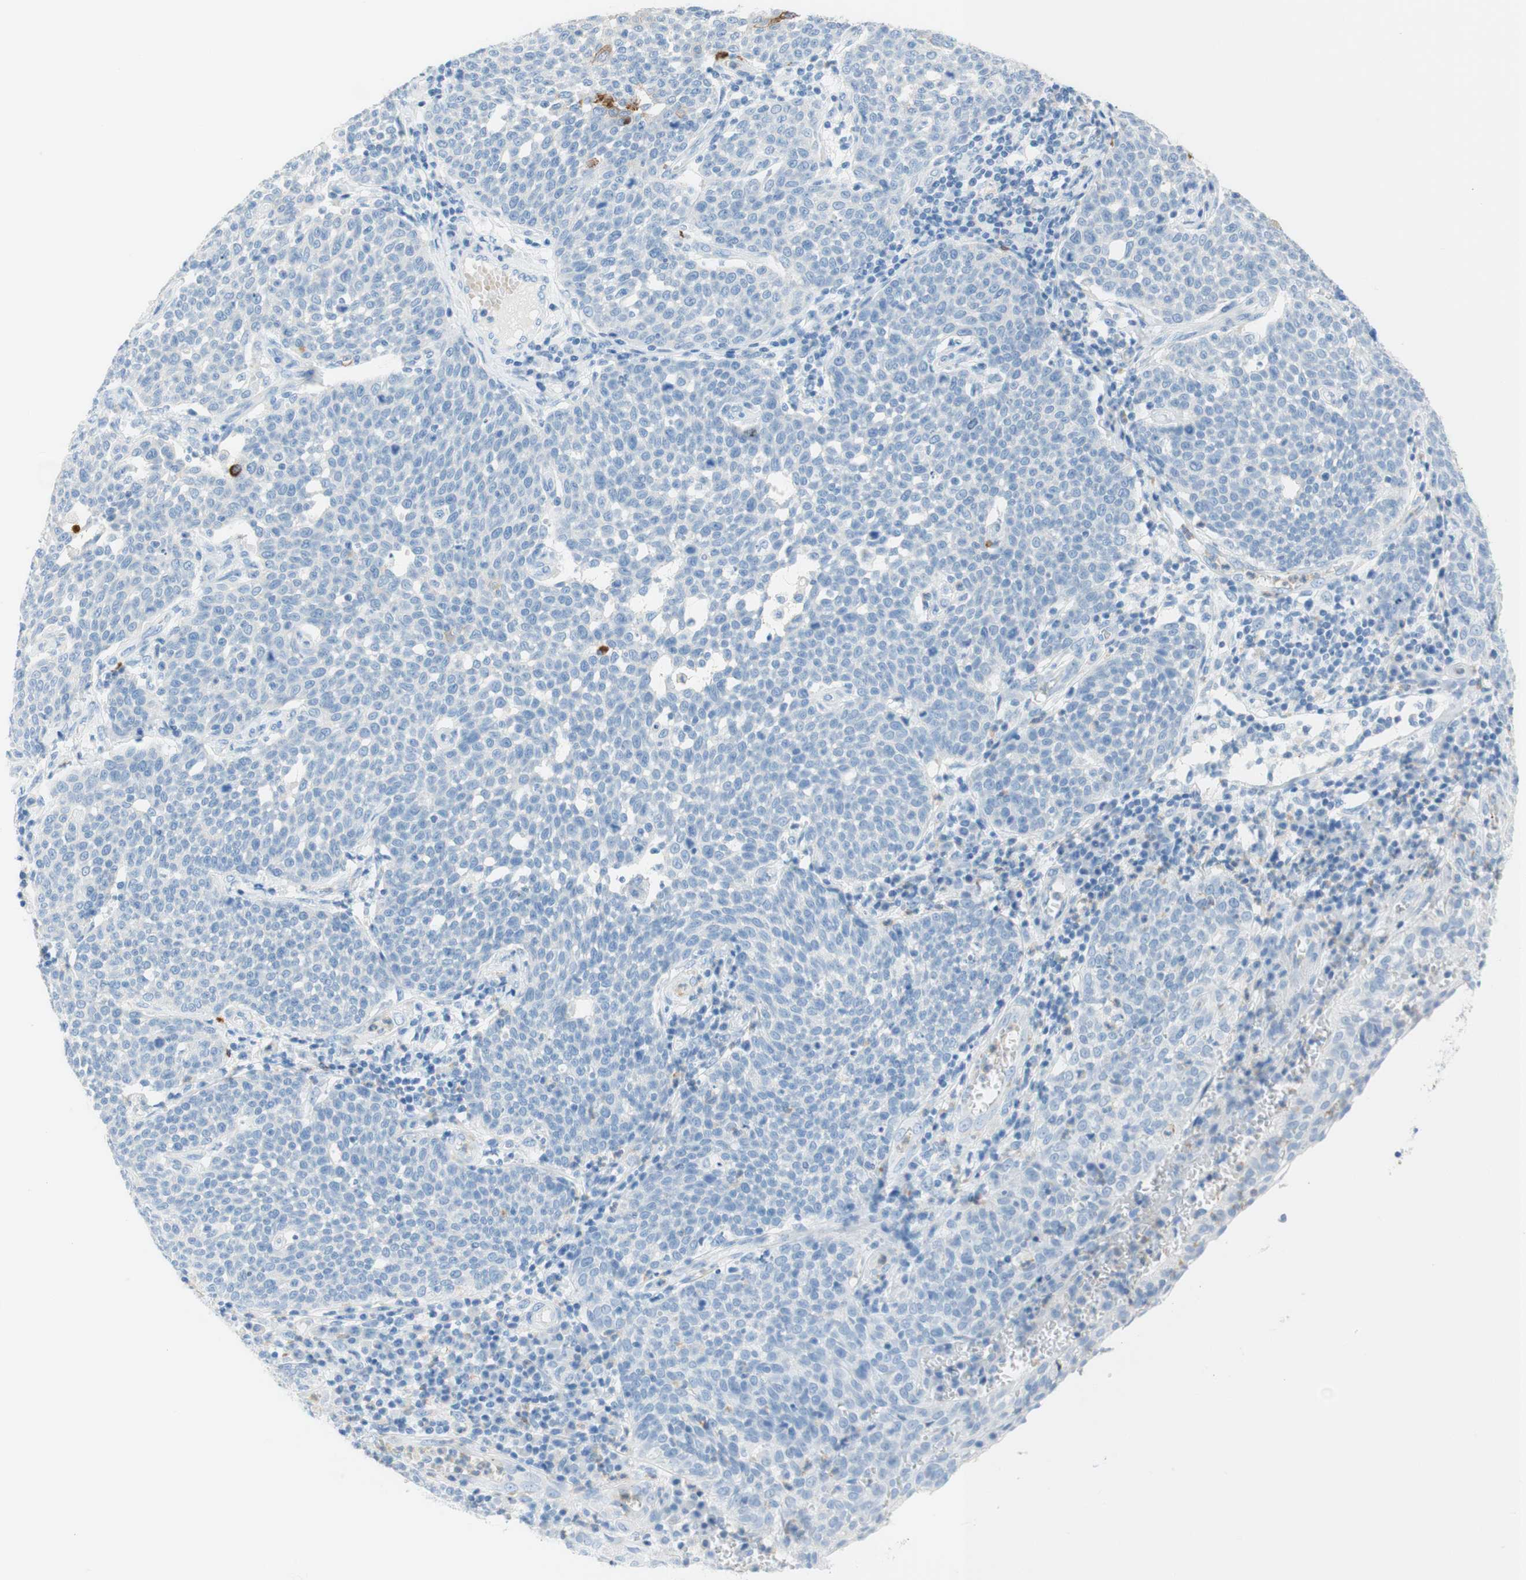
{"staining": {"intensity": "weak", "quantity": "<25%", "location": "cytoplasmic/membranous"}, "tissue": "cervical cancer", "cell_type": "Tumor cells", "image_type": "cancer", "snomed": [{"axis": "morphology", "description": "Squamous cell carcinoma, NOS"}, {"axis": "topography", "description": "Cervix"}], "caption": "This micrograph is of cervical cancer (squamous cell carcinoma) stained with IHC to label a protein in brown with the nuclei are counter-stained blue. There is no staining in tumor cells.", "gene": "CEACAM1", "patient": {"sex": "female", "age": 34}}